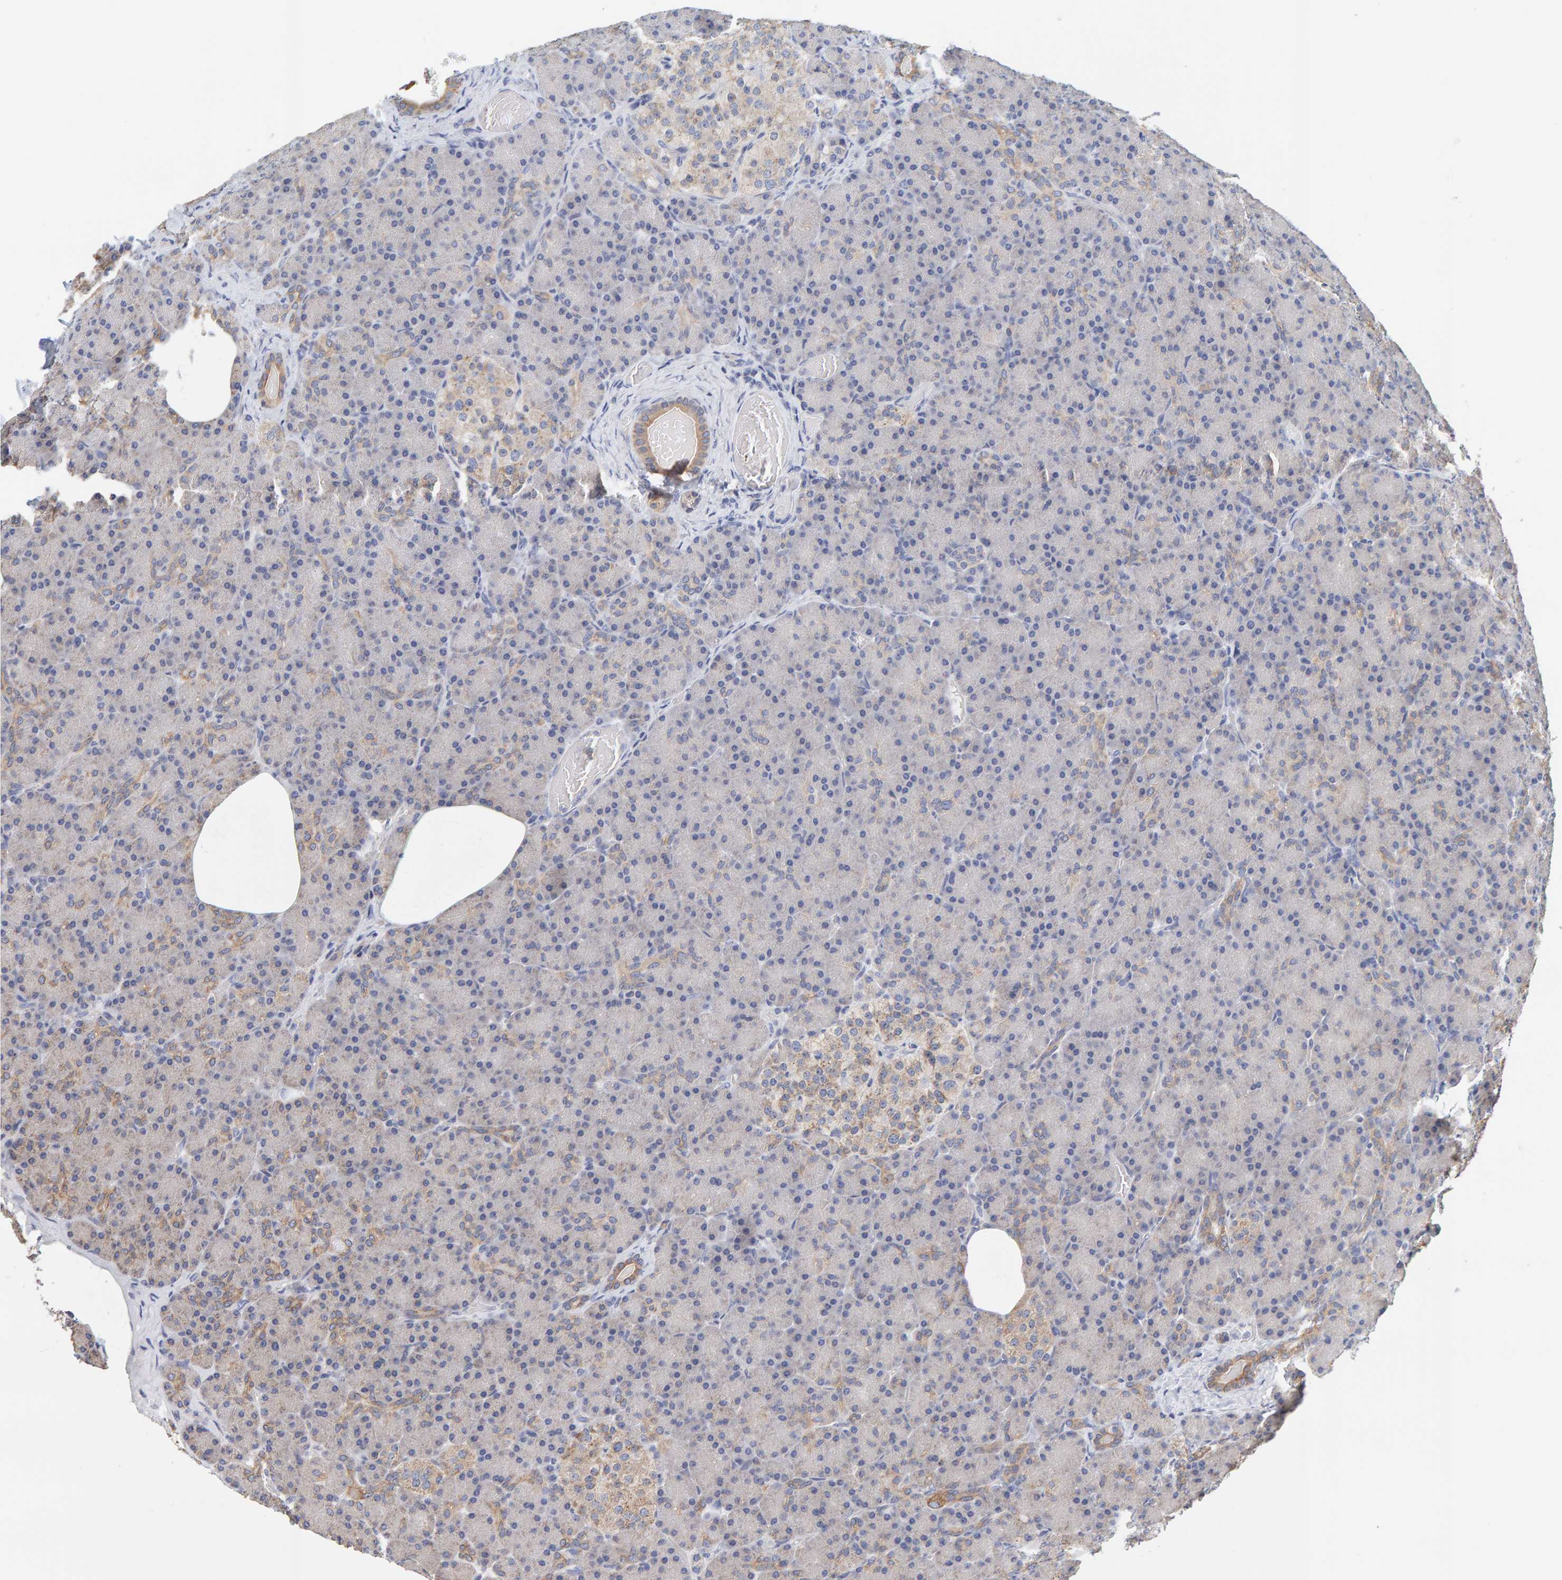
{"staining": {"intensity": "weak", "quantity": "<25%", "location": "cytoplasmic/membranous"}, "tissue": "pancreas", "cell_type": "Exocrine glandular cells", "image_type": "normal", "snomed": [{"axis": "morphology", "description": "Normal tissue, NOS"}, {"axis": "topography", "description": "Pancreas"}], "caption": "This is an immunohistochemistry (IHC) histopathology image of normal pancreas. There is no staining in exocrine glandular cells.", "gene": "SGPL1", "patient": {"sex": "female", "age": 43}}